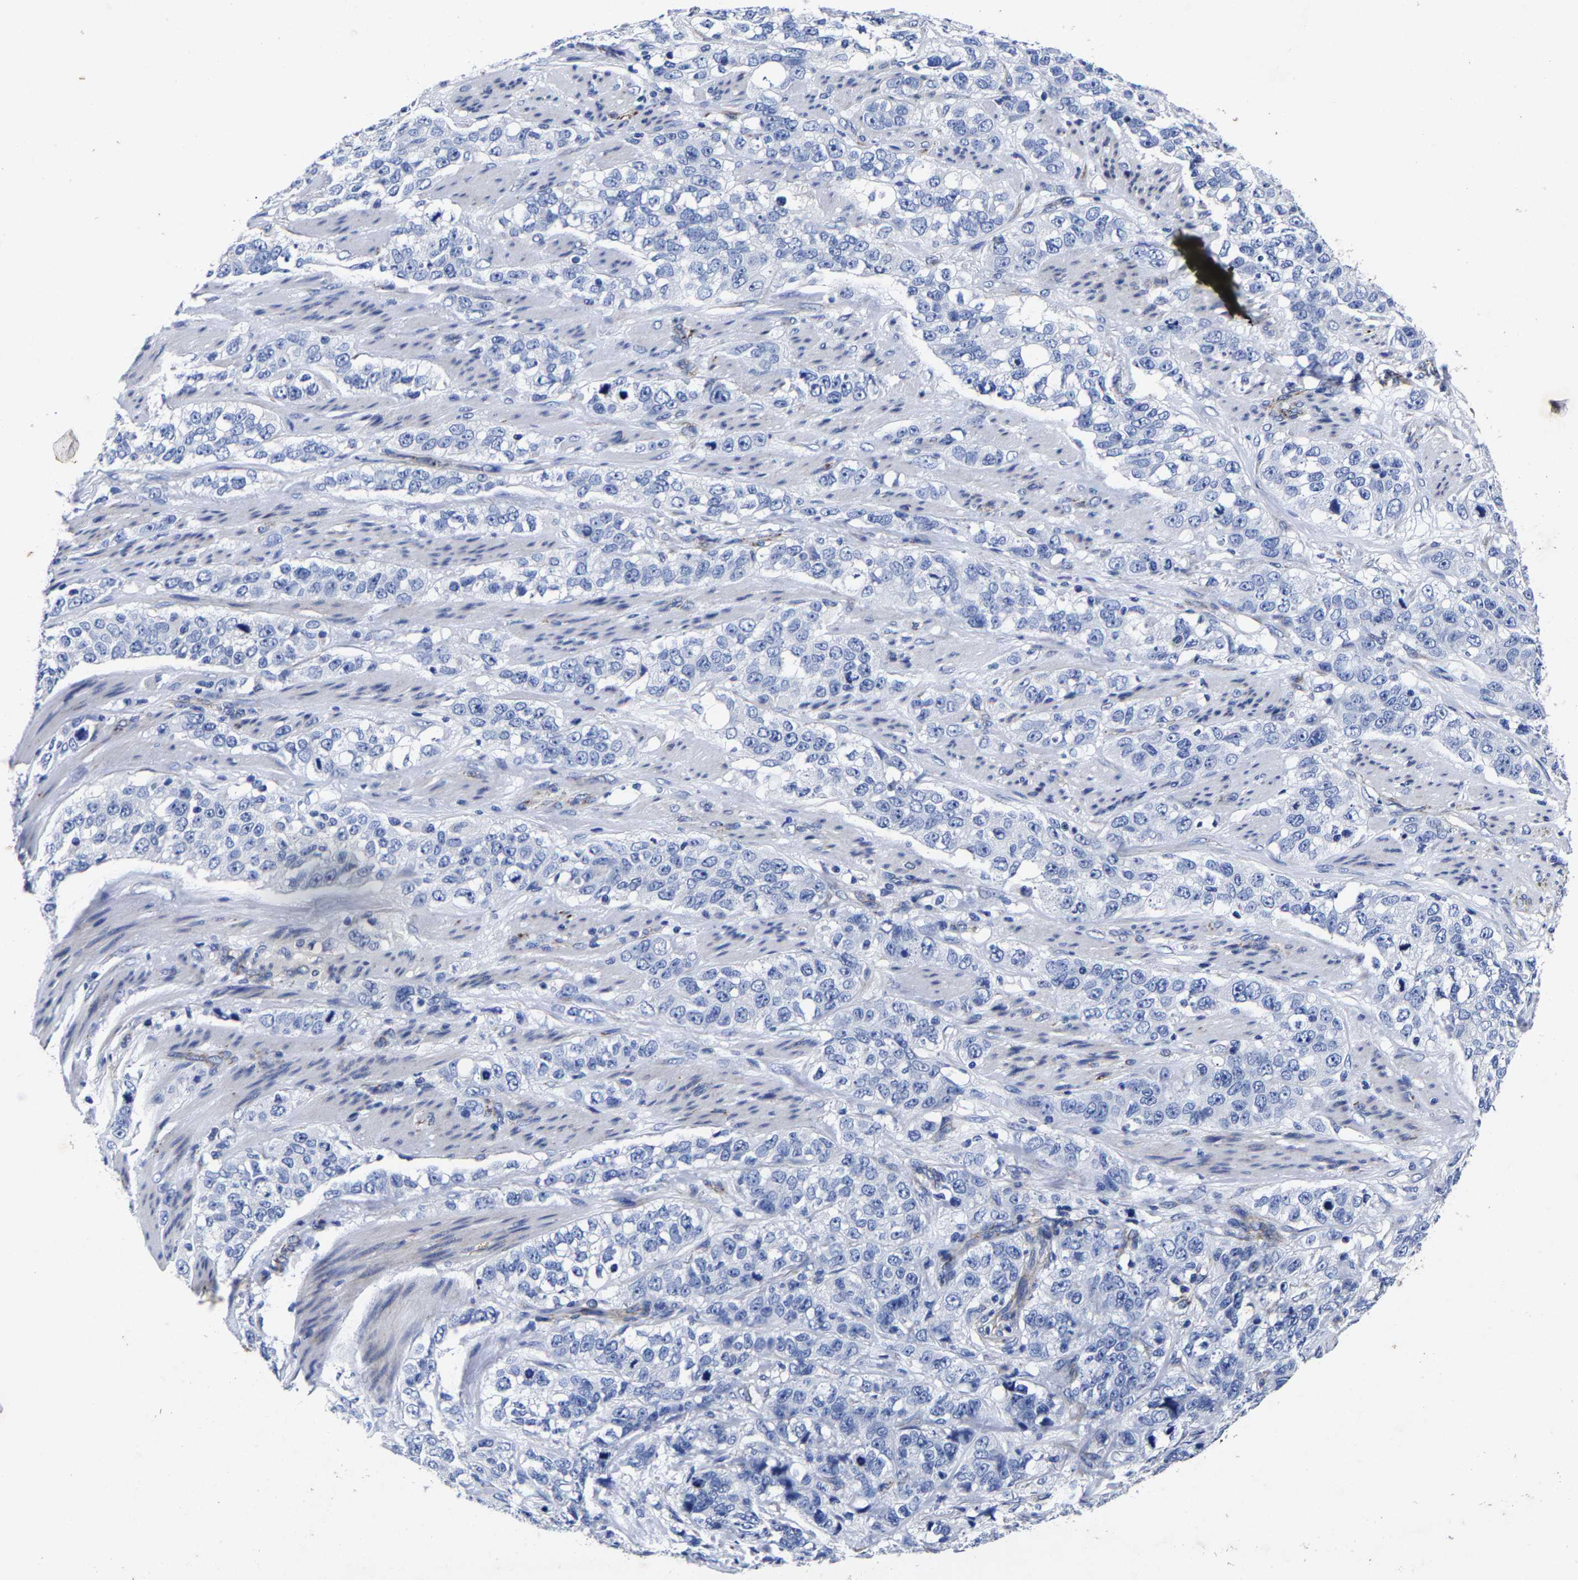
{"staining": {"intensity": "negative", "quantity": "none", "location": "none"}, "tissue": "stomach cancer", "cell_type": "Tumor cells", "image_type": "cancer", "snomed": [{"axis": "morphology", "description": "Adenocarcinoma, NOS"}, {"axis": "topography", "description": "Stomach"}], "caption": "DAB (3,3'-diaminobenzidine) immunohistochemical staining of human stomach cancer (adenocarcinoma) exhibits no significant expression in tumor cells.", "gene": "AASS", "patient": {"sex": "male", "age": 48}}